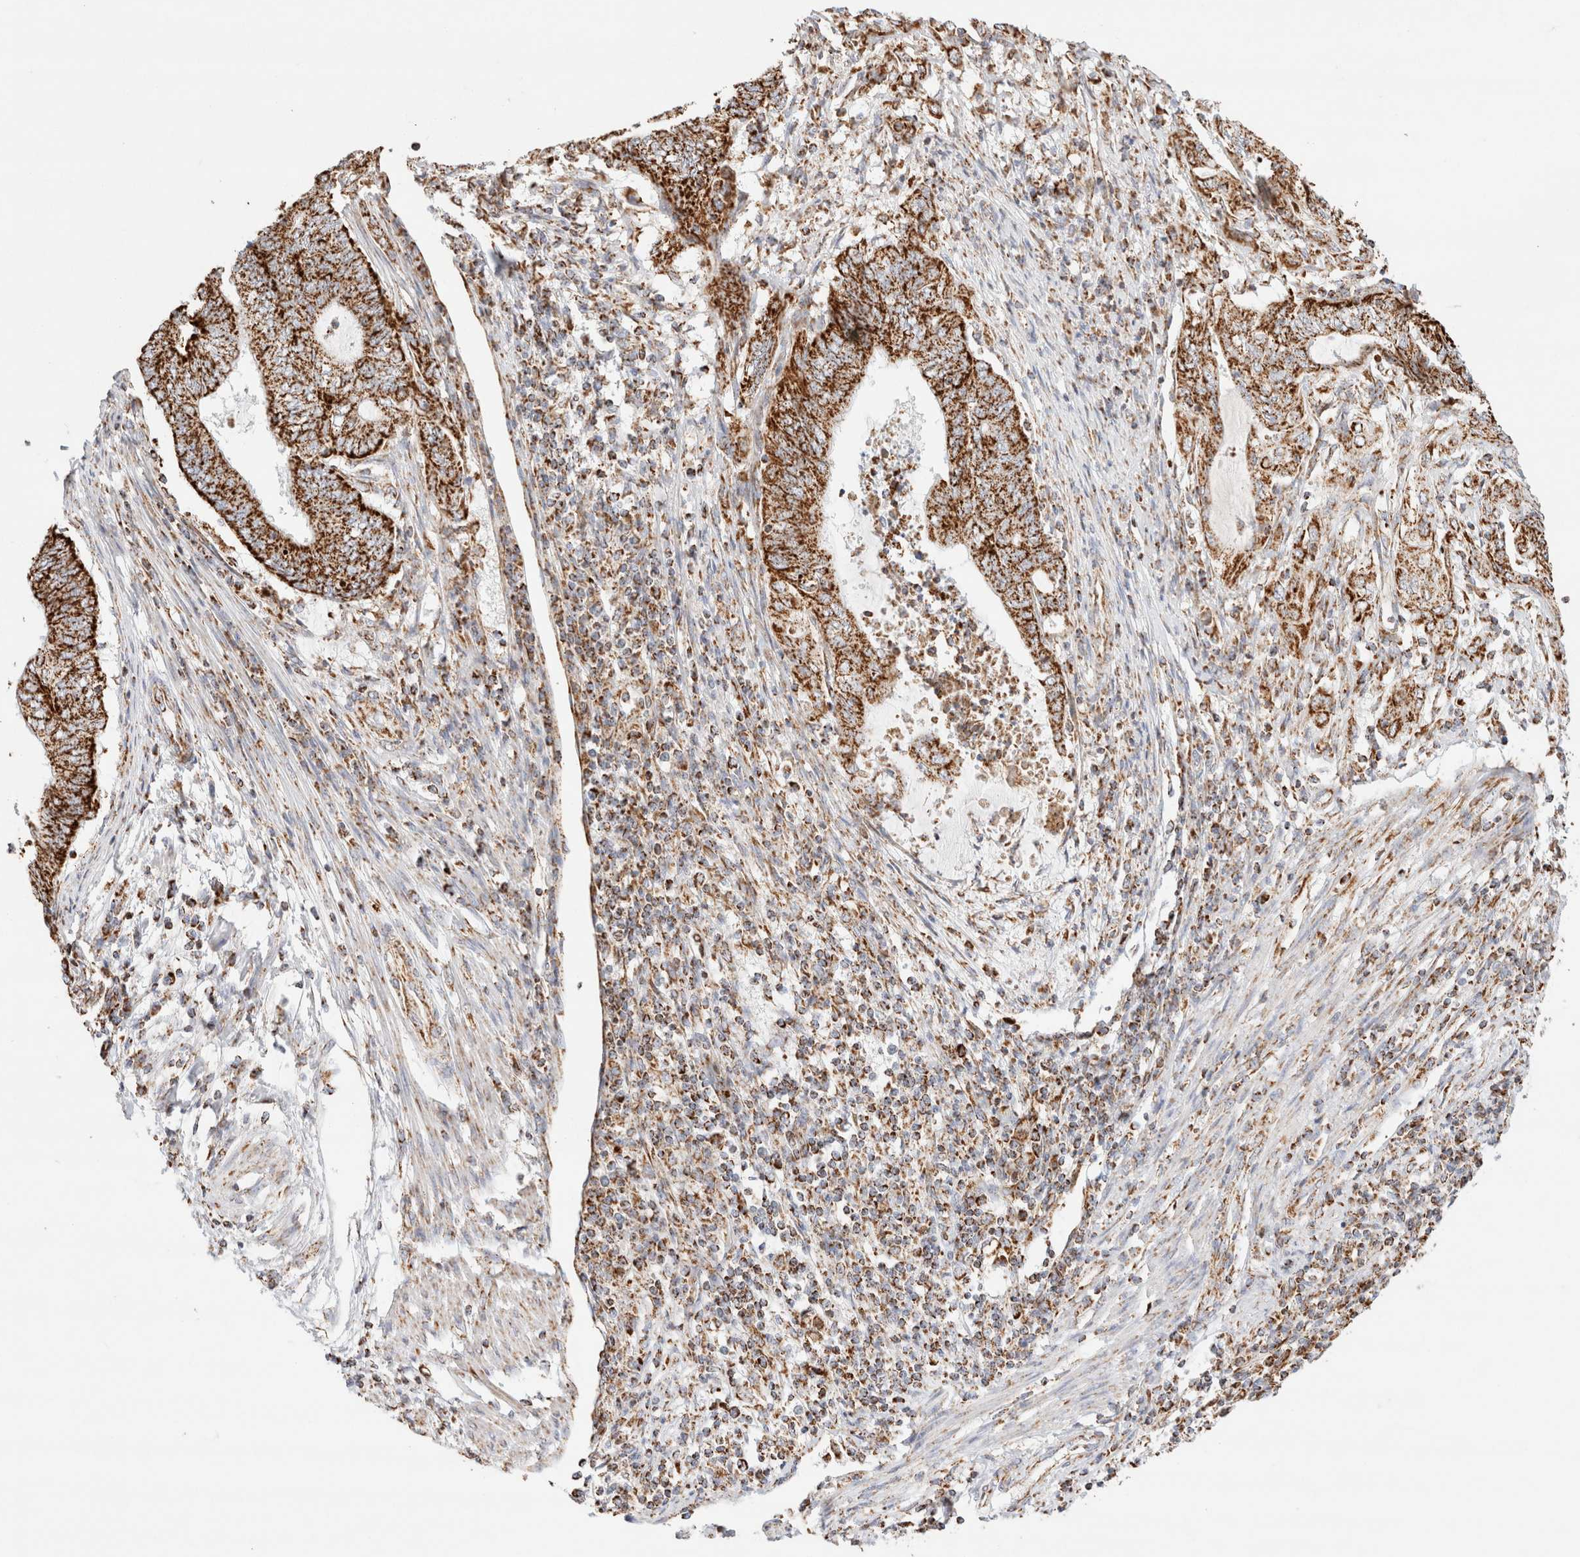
{"staining": {"intensity": "strong", "quantity": ">75%", "location": "cytoplasmic/membranous"}, "tissue": "endometrial cancer", "cell_type": "Tumor cells", "image_type": "cancer", "snomed": [{"axis": "morphology", "description": "Adenocarcinoma, NOS"}, {"axis": "topography", "description": "Uterus"}, {"axis": "topography", "description": "Endometrium"}], "caption": "Immunohistochemical staining of human endometrial cancer (adenocarcinoma) displays strong cytoplasmic/membranous protein positivity in about >75% of tumor cells. (DAB = brown stain, brightfield microscopy at high magnification).", "gene": "PHB2", "patient": {"sex": "female", "age": 70}}